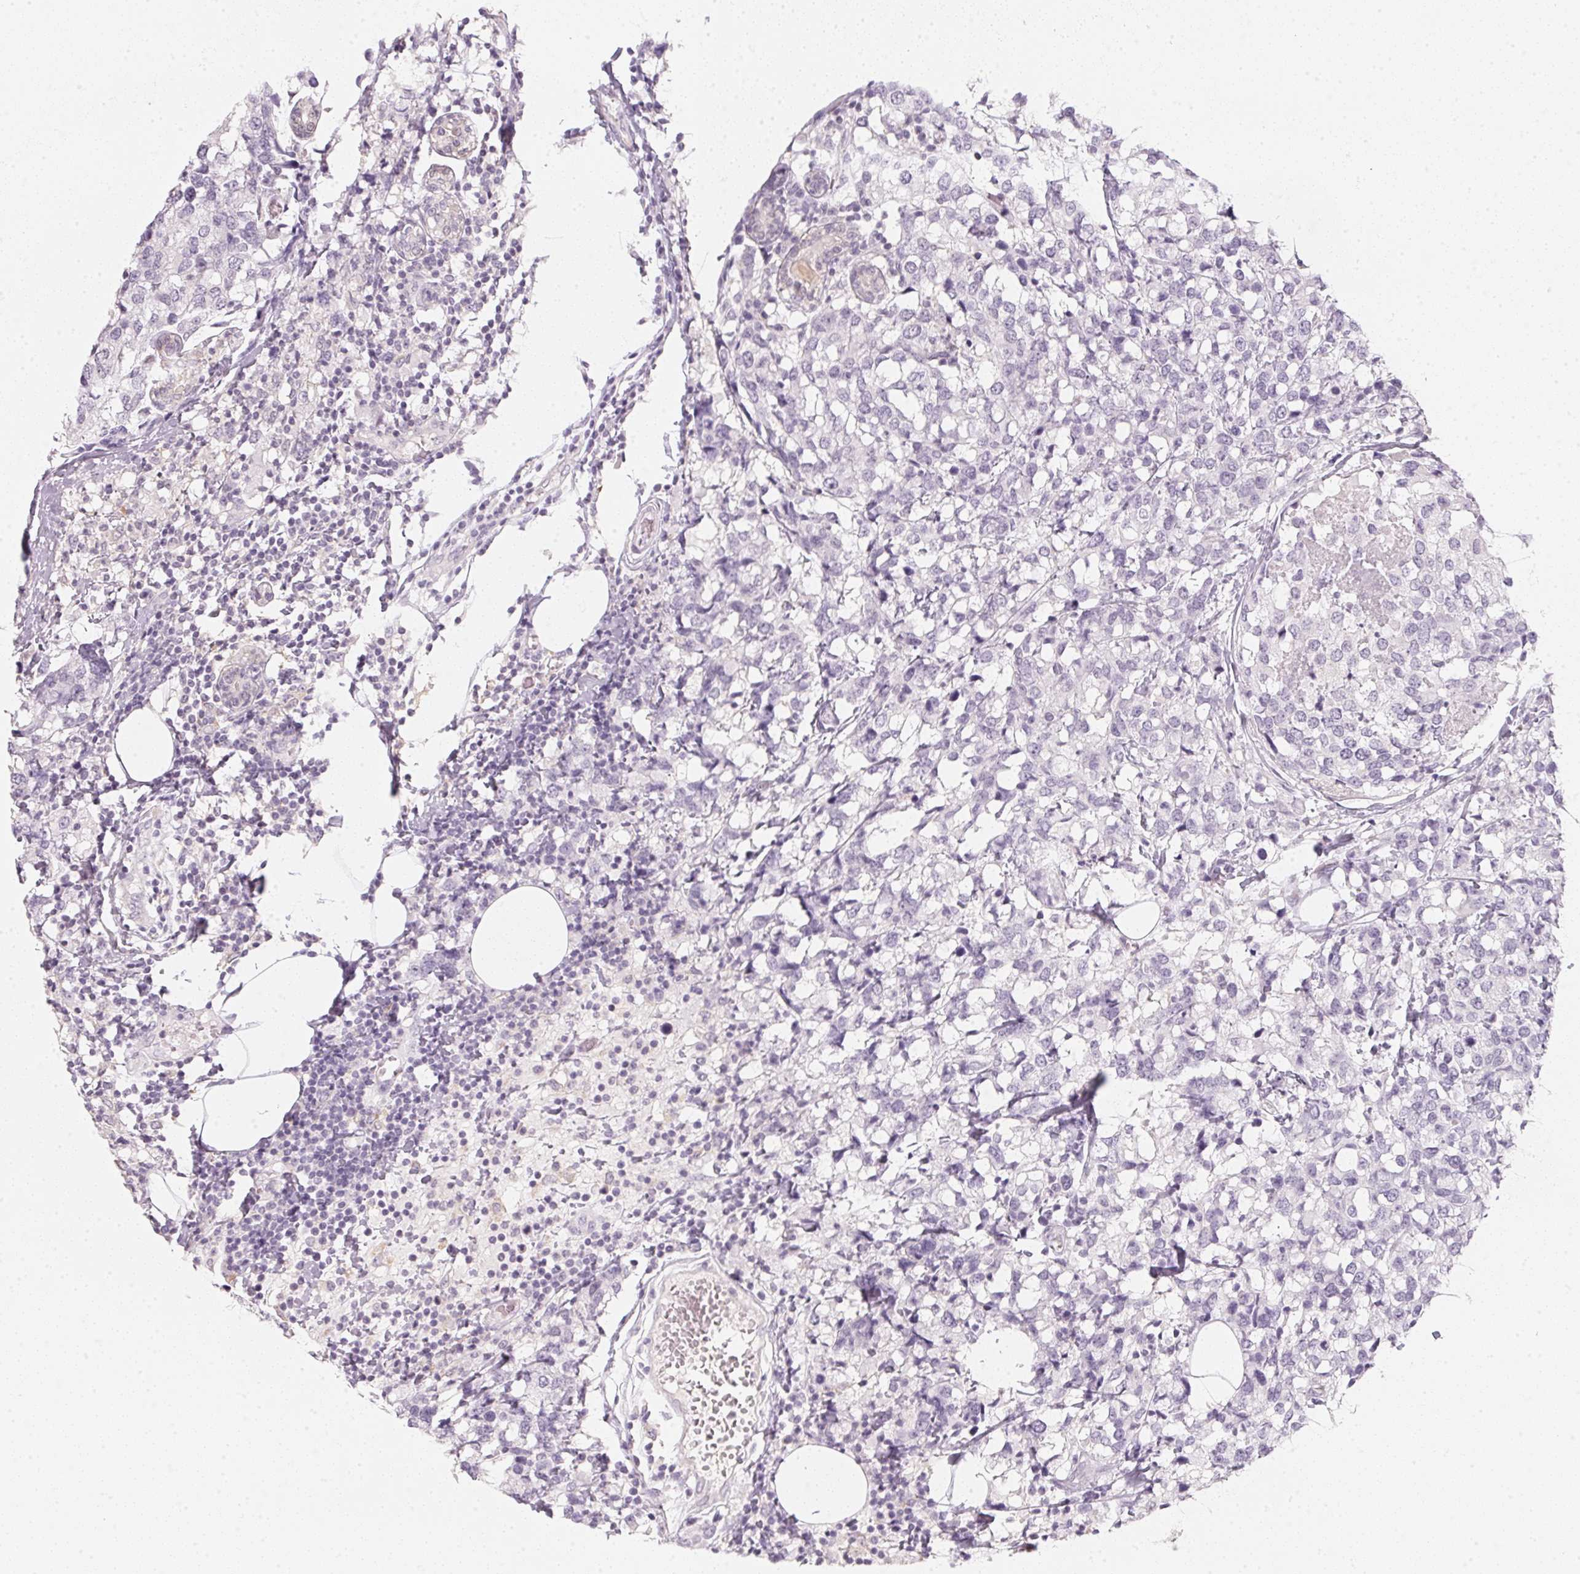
{"staining": {"intensity": "negative", "quantity": "none", "location": "none"}, "tissue": "breast cancer", "cell_type": "Tumor cells", "image_type": "cancer", "snomed": [{"axis": "morphology", "description": "Lobular carcinoma"}, {"axis": "topography", "description": "Breast"}], "caption": "This is a photomicrograph of IHC staining of breast cancer, which shows no staining in tumor cells. (Immunohistochemistry (ihc), brightfield microscopy, high magnification).", "gene": "CFAP276", "patient": {"sex": "female", "age": 59}}